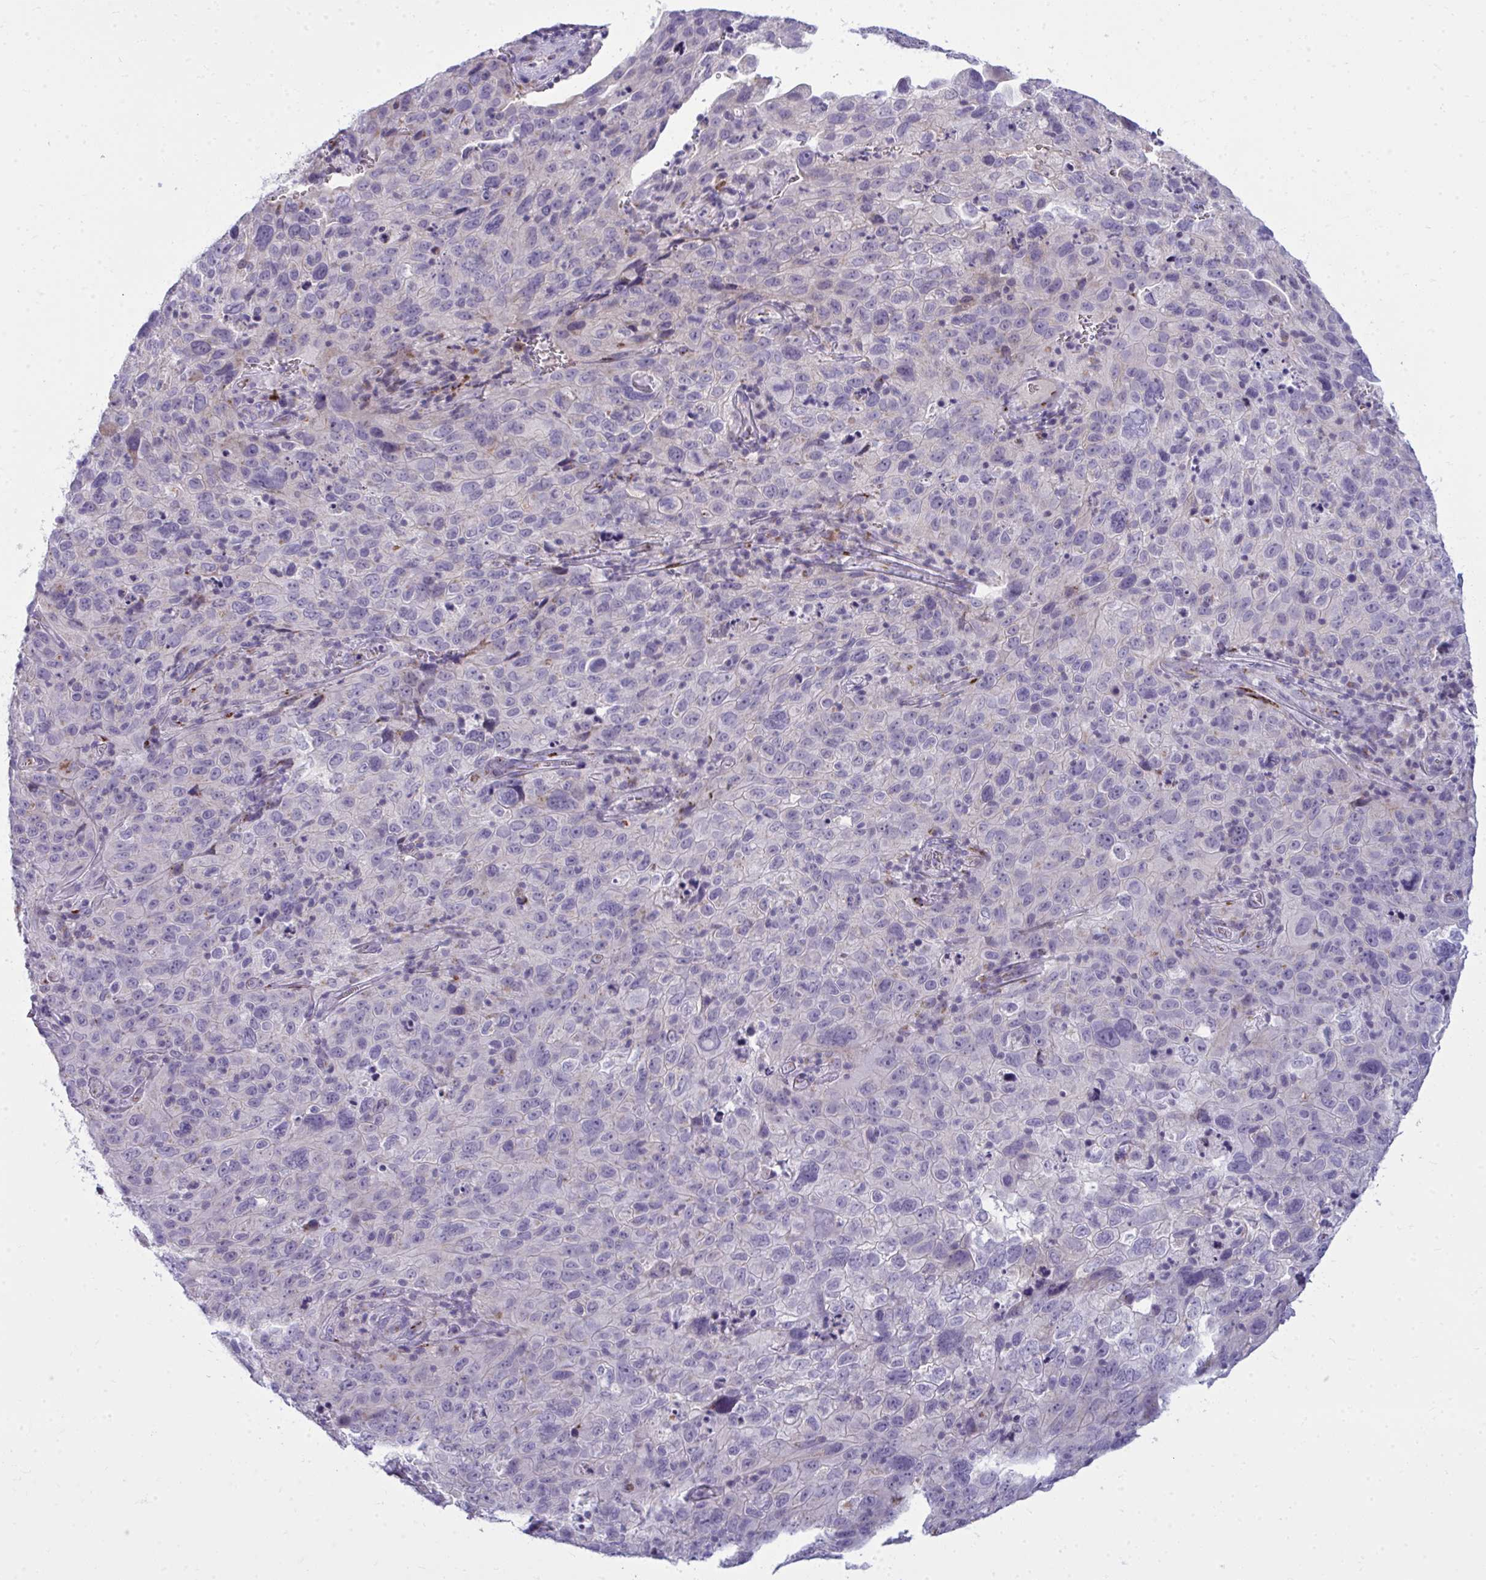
{"staining": {"intensity": "negative", "quantity": "none", "location": "none"}, "tissue": "cervical cancer", "cell_type": "Tumor cells", "image_type": "cancer", "snomed": [{"axis": "morphology", "description": "Squamous cell carcinoma, NOS"}, {"axis": "topography", "description": "Cervix"}], "caption": "A high-resolution histopathology image shows immunohistochemistry (IHC) staining of cervical squamous cell carcinoma, which shows no significant expression in tumor cells.", "gene": "DTX4", "patient": {"sex": "female", "age": 44}}